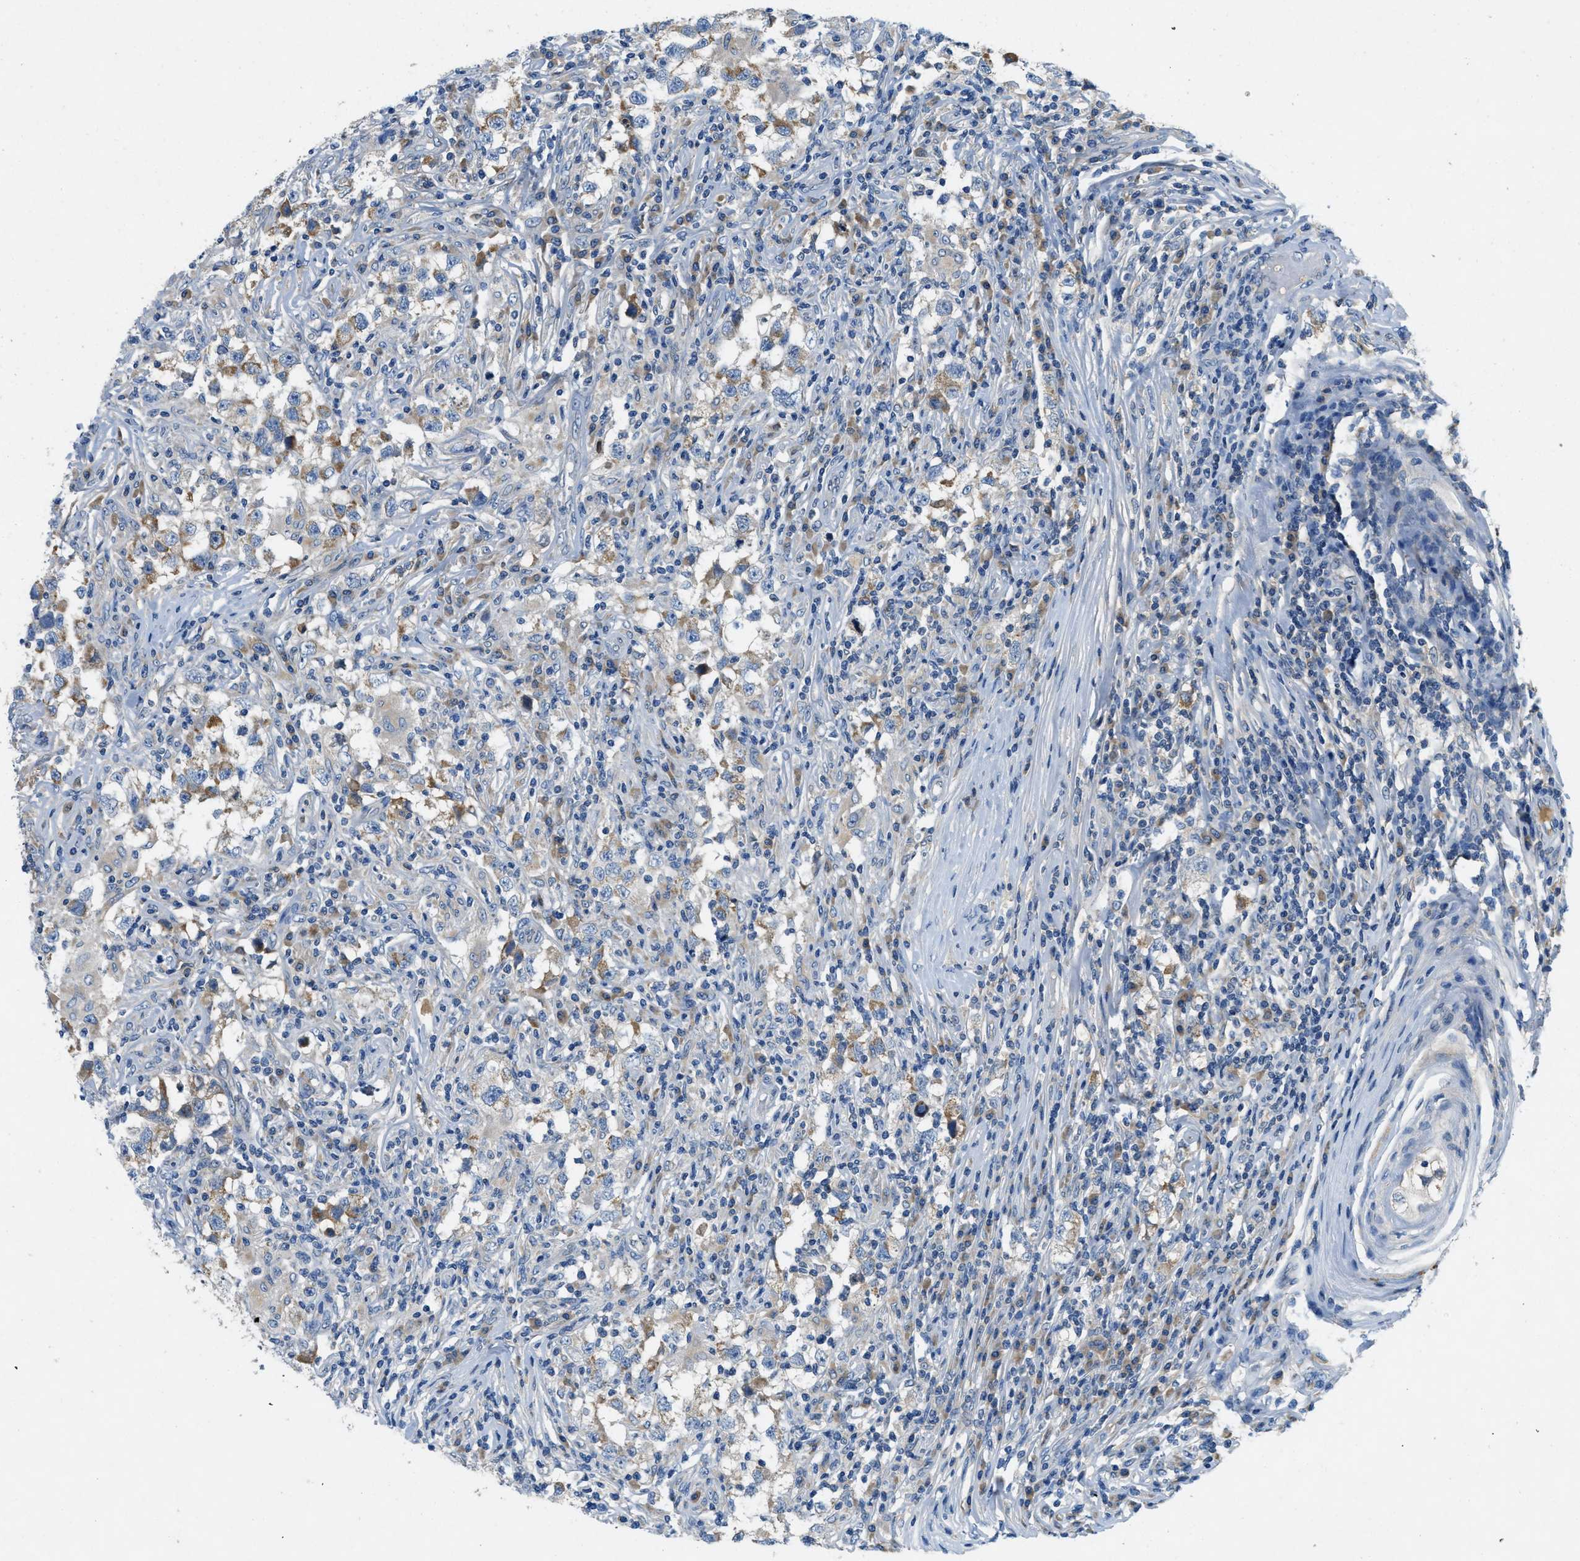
{"staining": {"intensity": "moderate", "quantity": "25%-75%", "location": "cytoplasmic/membranous"}, "tissue": "testis cancer", "cell_type": "Tumor cells", "image_type": "cancer", "snomed": [{"axis": "morphology", "description": "Carcinoma, Embryonal, NOS"}, {"axis": "topography", "description": "Testis"}], "caption": "DAB (3,3'-diaminobenzidine) immunohistochemical staining of embryonal carcinoma (testis) reveals moderate cytoplasmic/membranous protein expression in approximately 25%-75% of tumor cells.", "gene": "PNKD", "patient": {"sex": "male", "age": 21}}